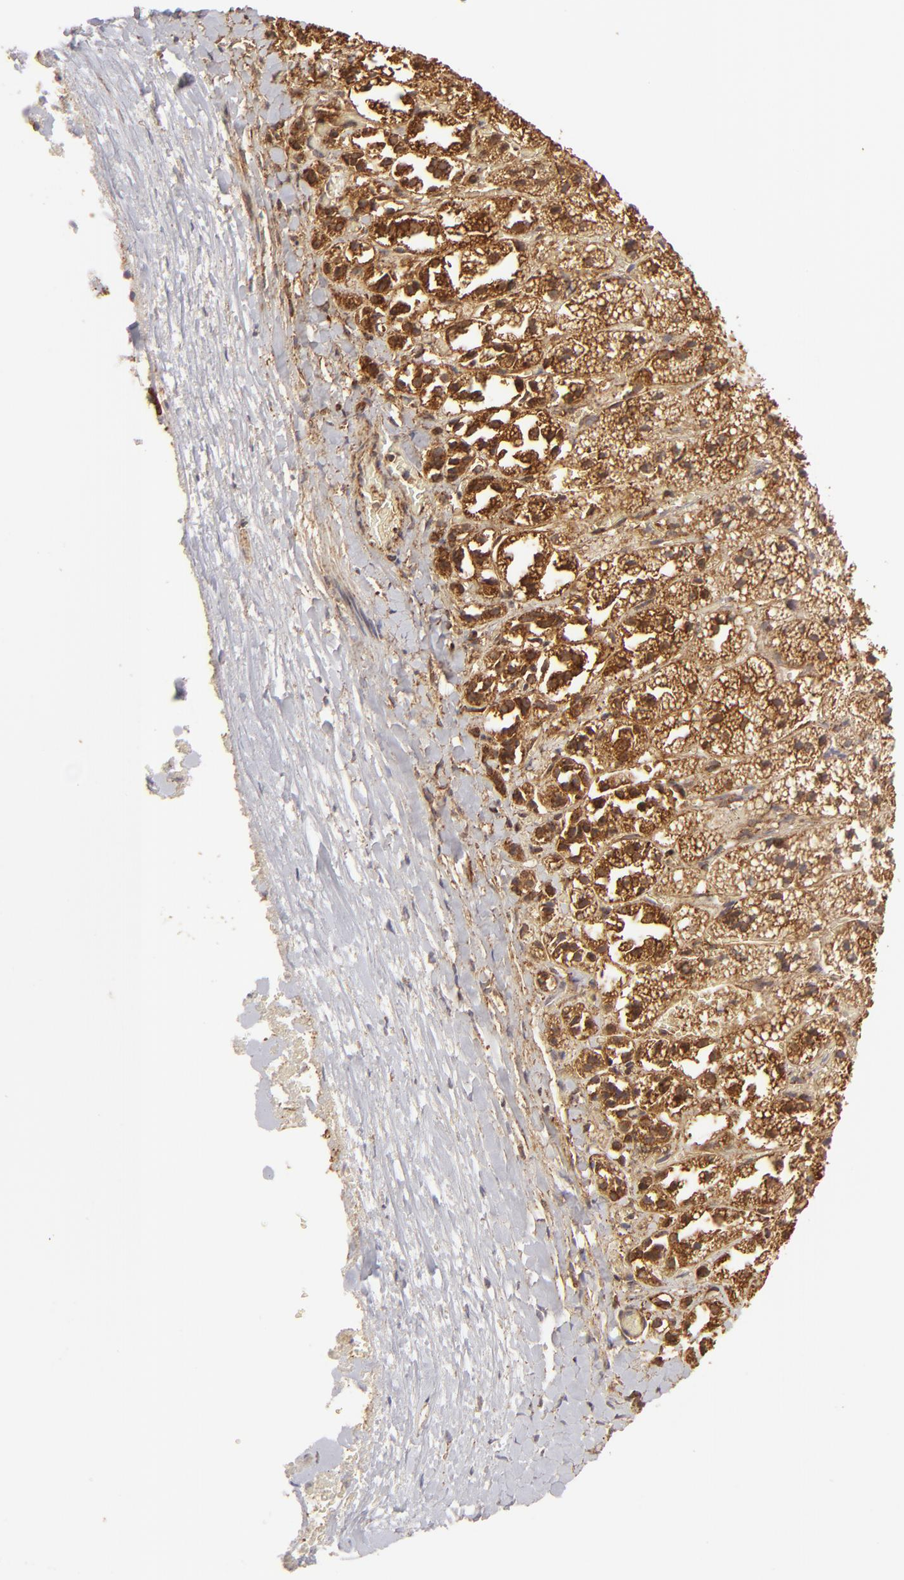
{"staining": {"intensity": "strong", "quantity": ">75%", "location": "cytoplasmic/membranous"}, "tissue": "adrenal gland", "cell_type": "Glandular cells", "image_type": "normal", "snomed": [{"axis": "morphology", "description": "Normal tissue, NOS"}, {"axis": "topography", "description": "Adrenal gland"}], "caption": "Immunohistochemistry histopathology image of unremarkable adrenal gland stained for a protein (brown), which reveals high levels of strong cytoplasmic/membranous staining in approximately >75% of glandular cells.", "gene": "ACTB", "patient": {"sex": "female", "age": 44}}